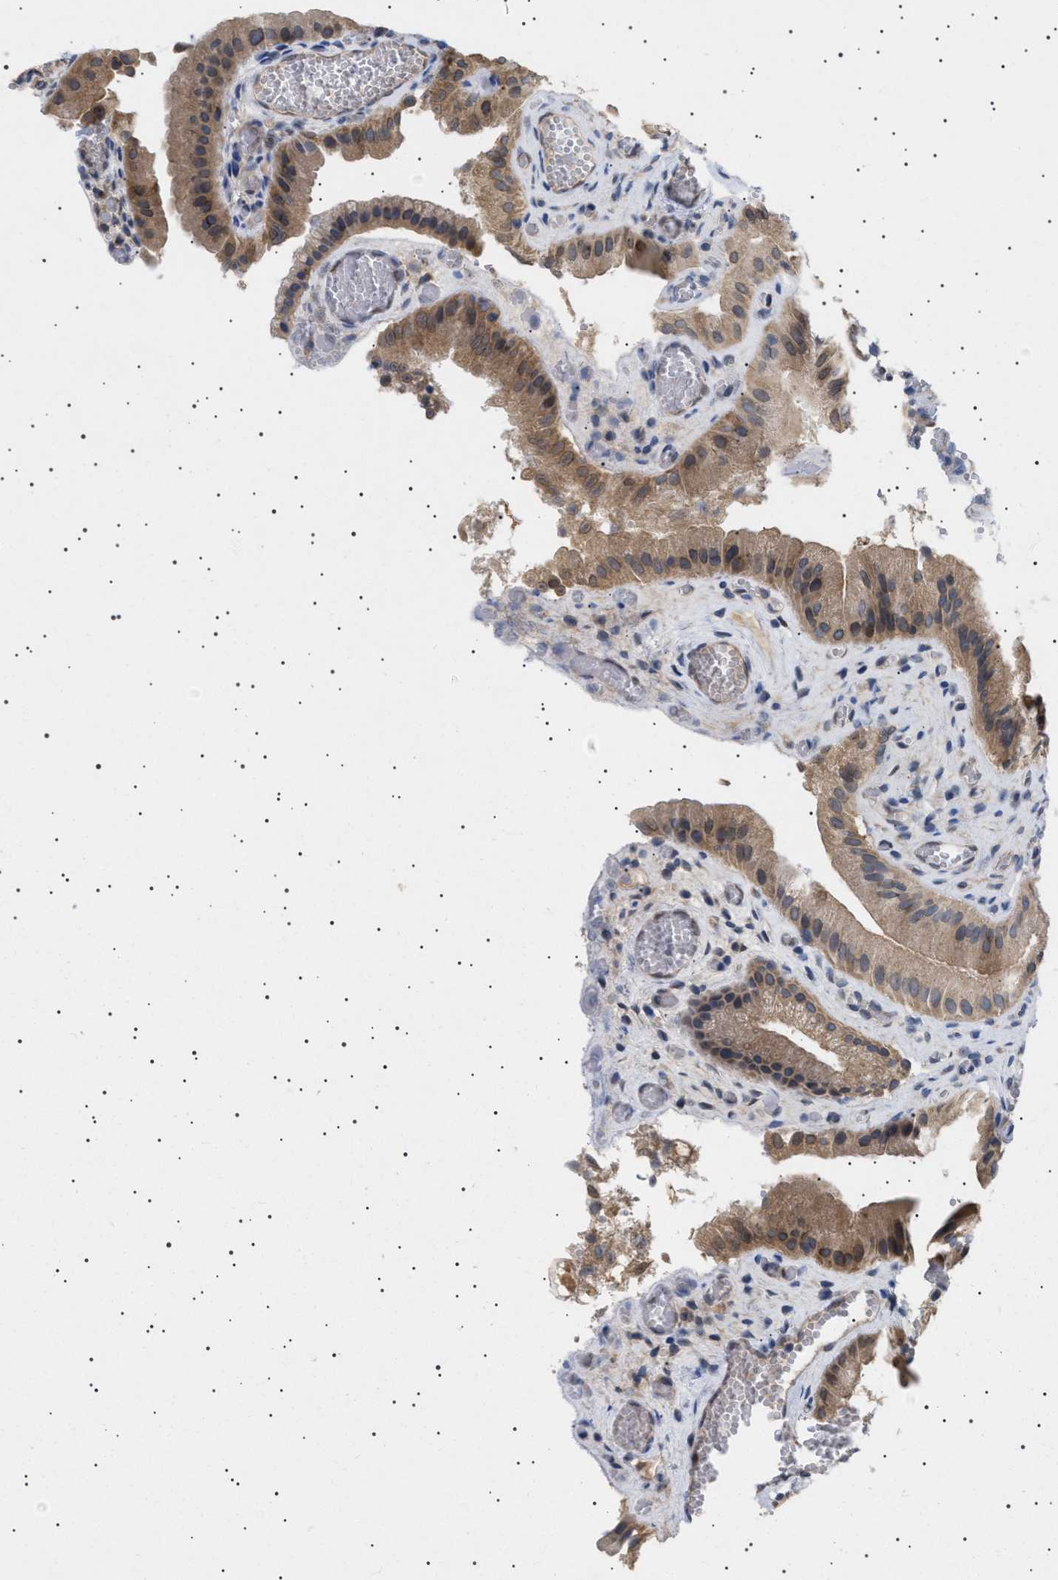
{"staining": {"intensity": "moderate", "quantity": ">75%", "location": "cytoplasmic/membranous"}, "tissue": "gallbladder", "cell_type": "Glandular cells", "image_type": "normal", "snomed": [{"axis": "morphology", "description": "Normal tissue, NOS"}, {"axis": "topography", "description": "Gallbladder"}], "caption": "Normal gallbladder demonstrates moderate cytoplasmic/membranous positivity in approximately >75% of glandular cells, visualized by immunohistochemistry. (IHC, brightfield microscopy, high magnification).", "gene": "NUP93", "patient": {"sex": "male", "age": 49}}